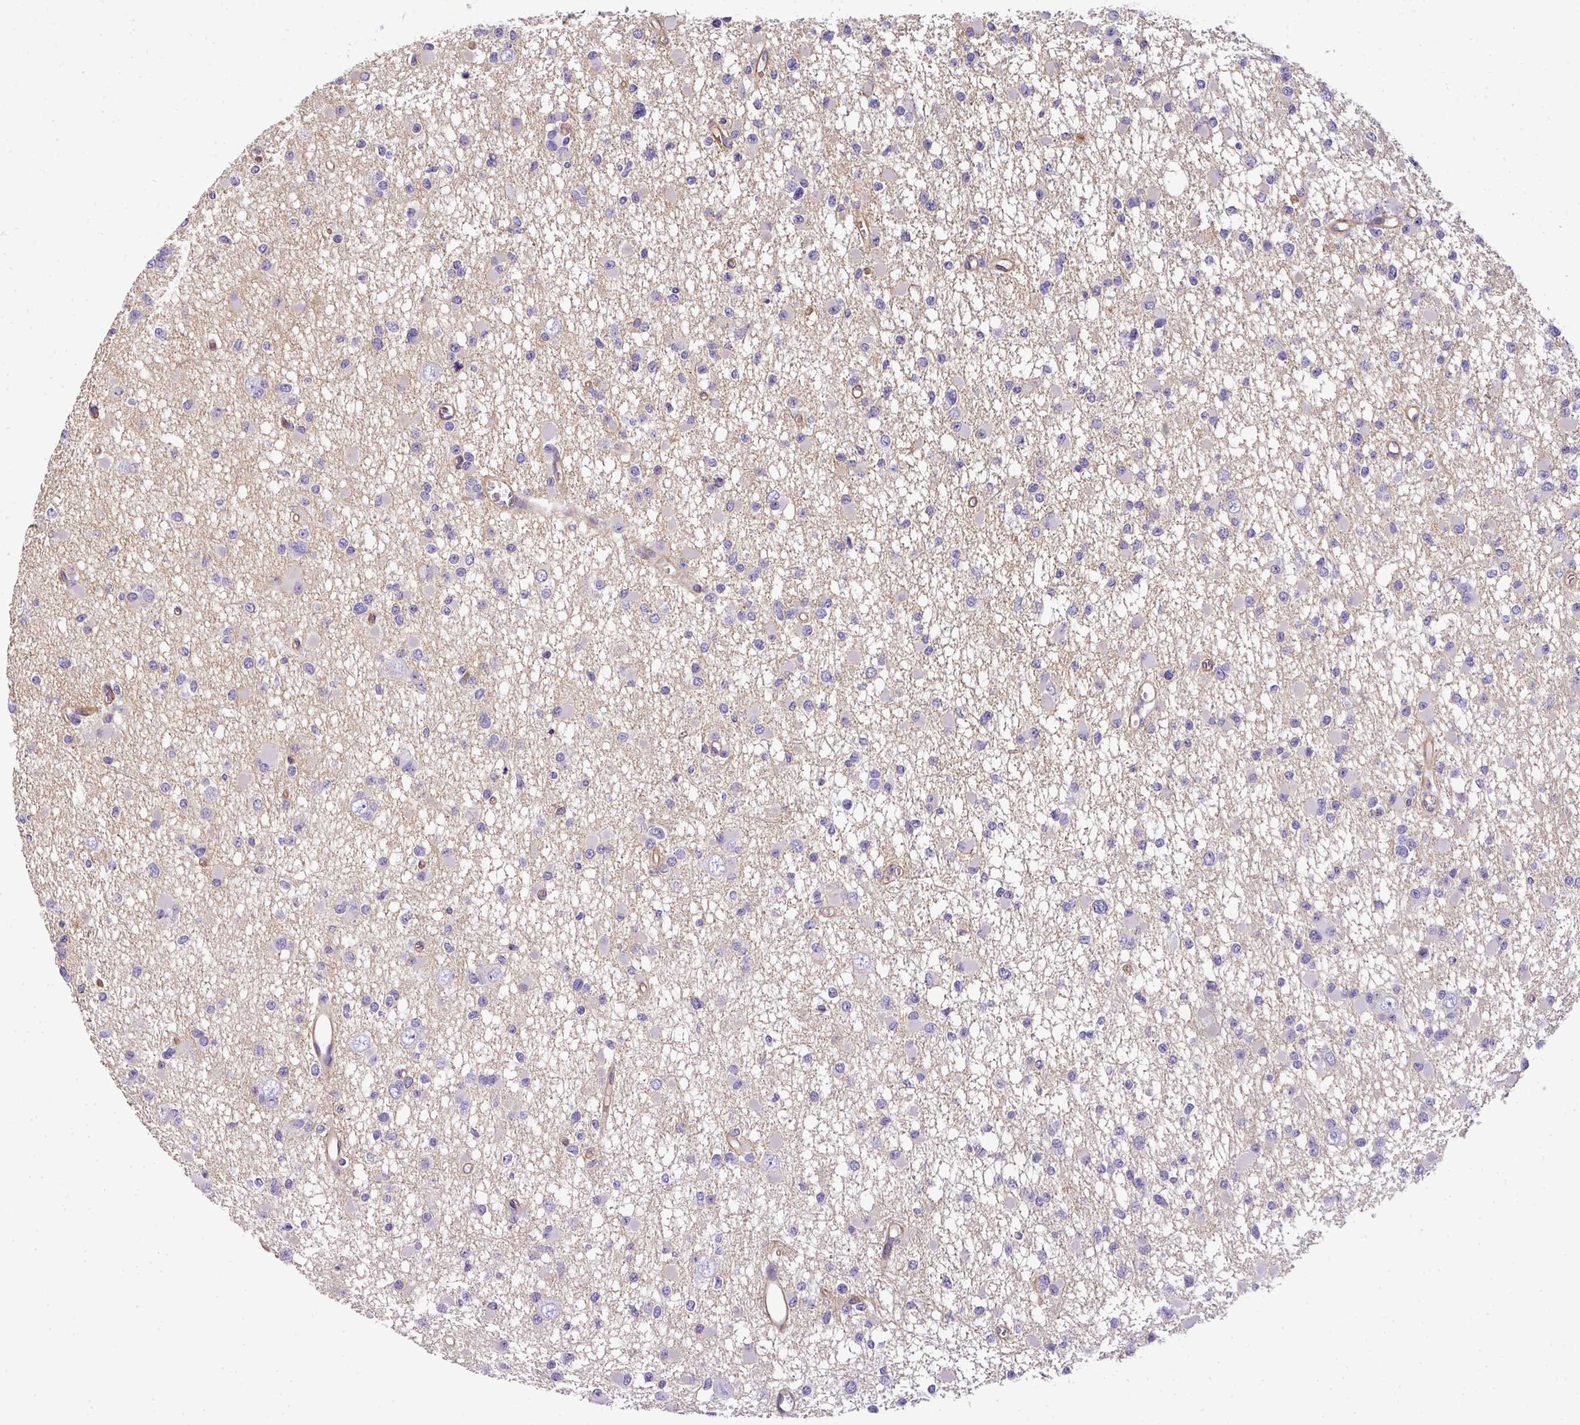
{"staining": {"intensity": "negative", "quantity": "none", "location": "none"}, "tissue": "glioma", "cell_type": "Tumor cells", "image_type": "cancer", "snomed": [{"axis": "morphology", "description": "Glioma, malignant, Low grade"}, {"axis": "topography", "description": "Brain"}], "caption": "This is a image of immunohistochemistry (IHC) staining of malignant glioma (low-grade), which shows no positivity in tumor cells.", "gene": "OR11H4", "patient": {"sex": "female", "age": 22}}